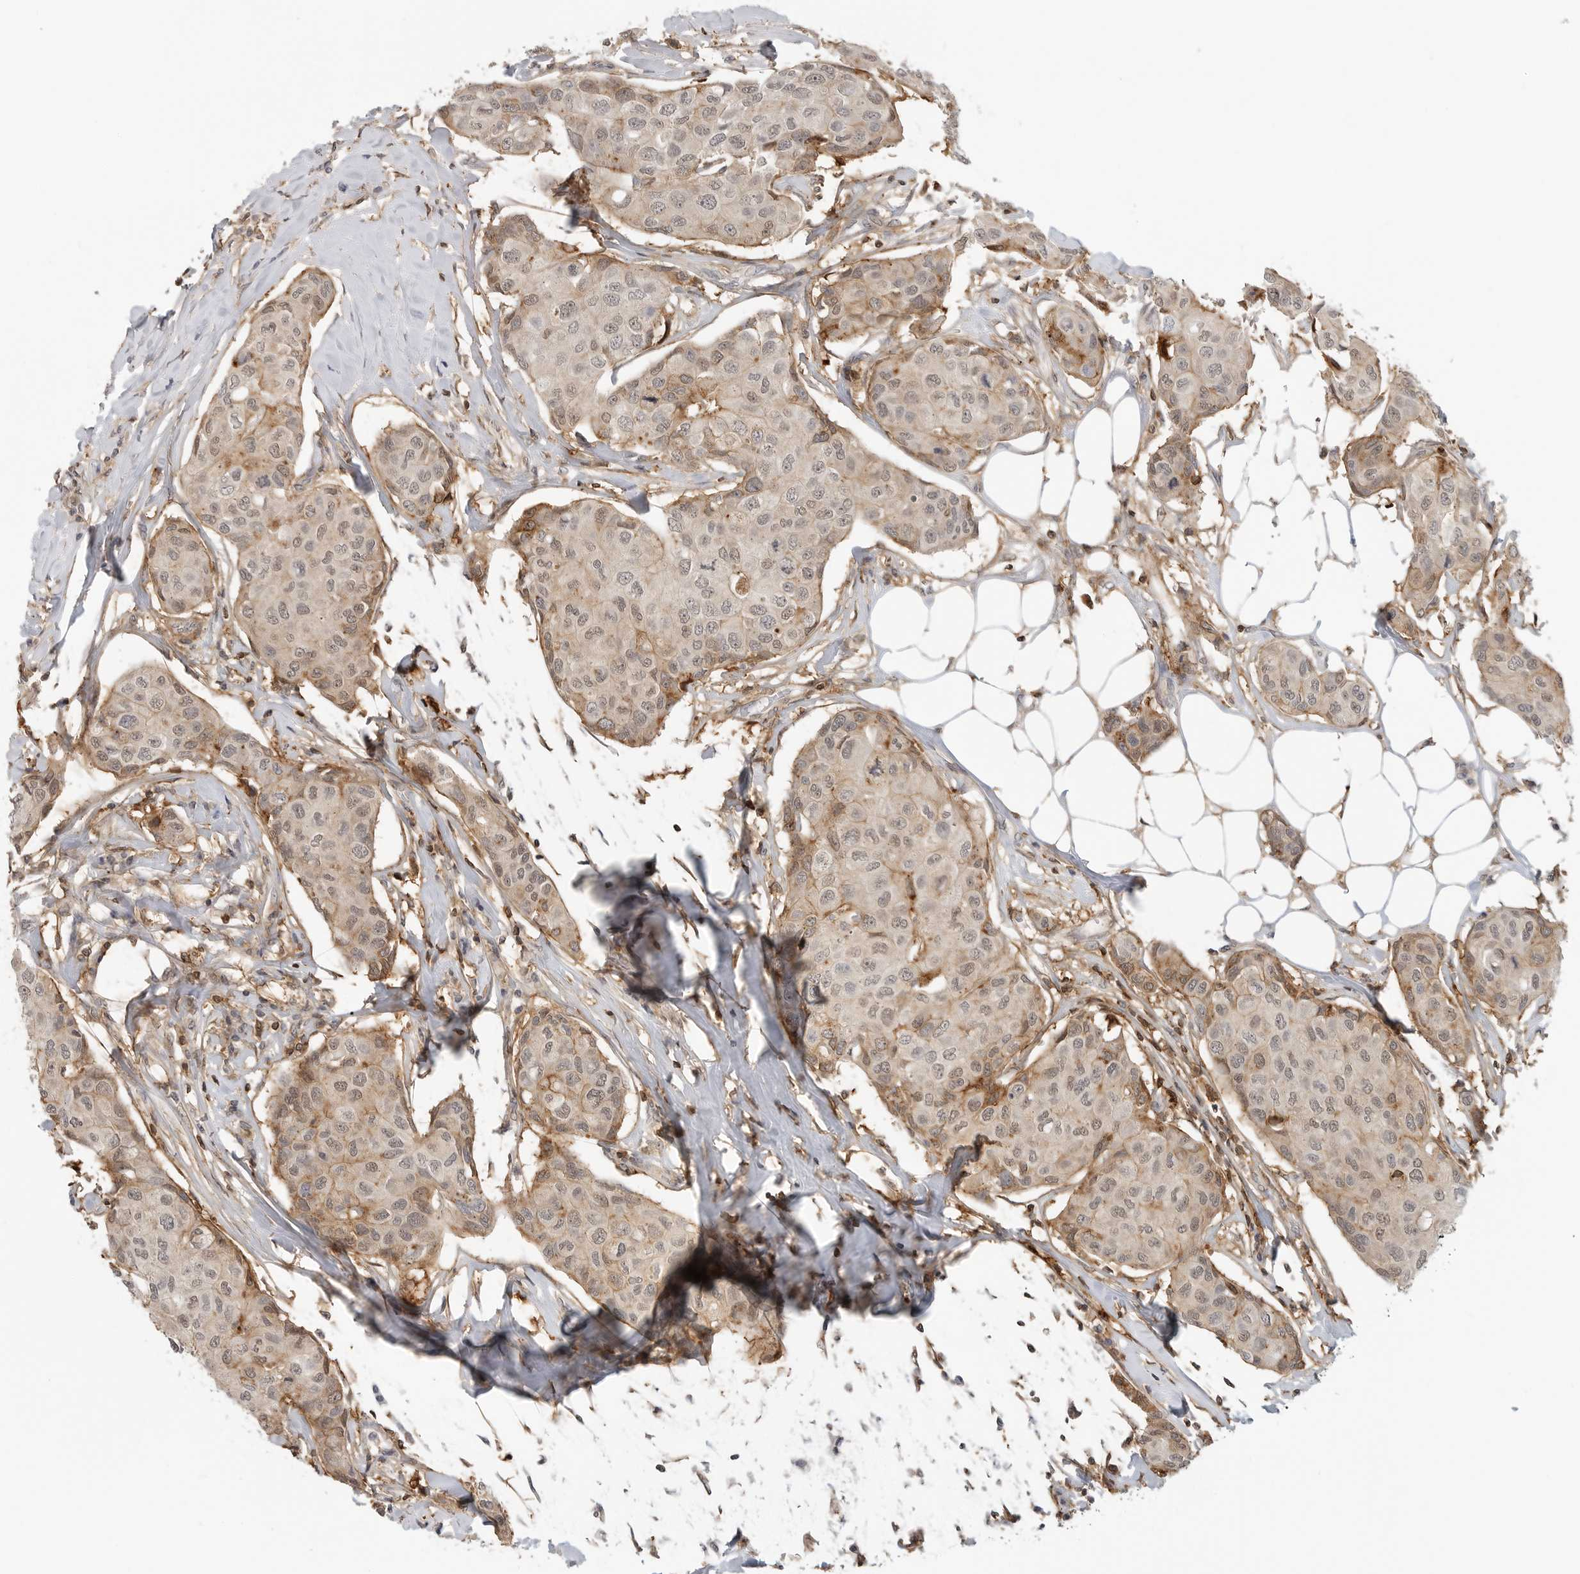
{"staining": {"intensity": "weak", "quantity": ">75%", "location": "cytoplasmic/membranous,nuclear"}, "tissue": "breast cancer", "cell_type": "Tumor cells", "image_type": "cancer", "snomed": [{"axis": "morphology", "description": "Duct carcinoma"}, {"axis": "topography", "description": "Breast"}], "caption": "Human breast cancer stained for a protein (brown) demonstrates weak cytoplasmic/membranous and nuclear positive expression in about >75% of tumor cells.", "gene": "ANXA11", "patient": {"sex": "female", "age": 80}}